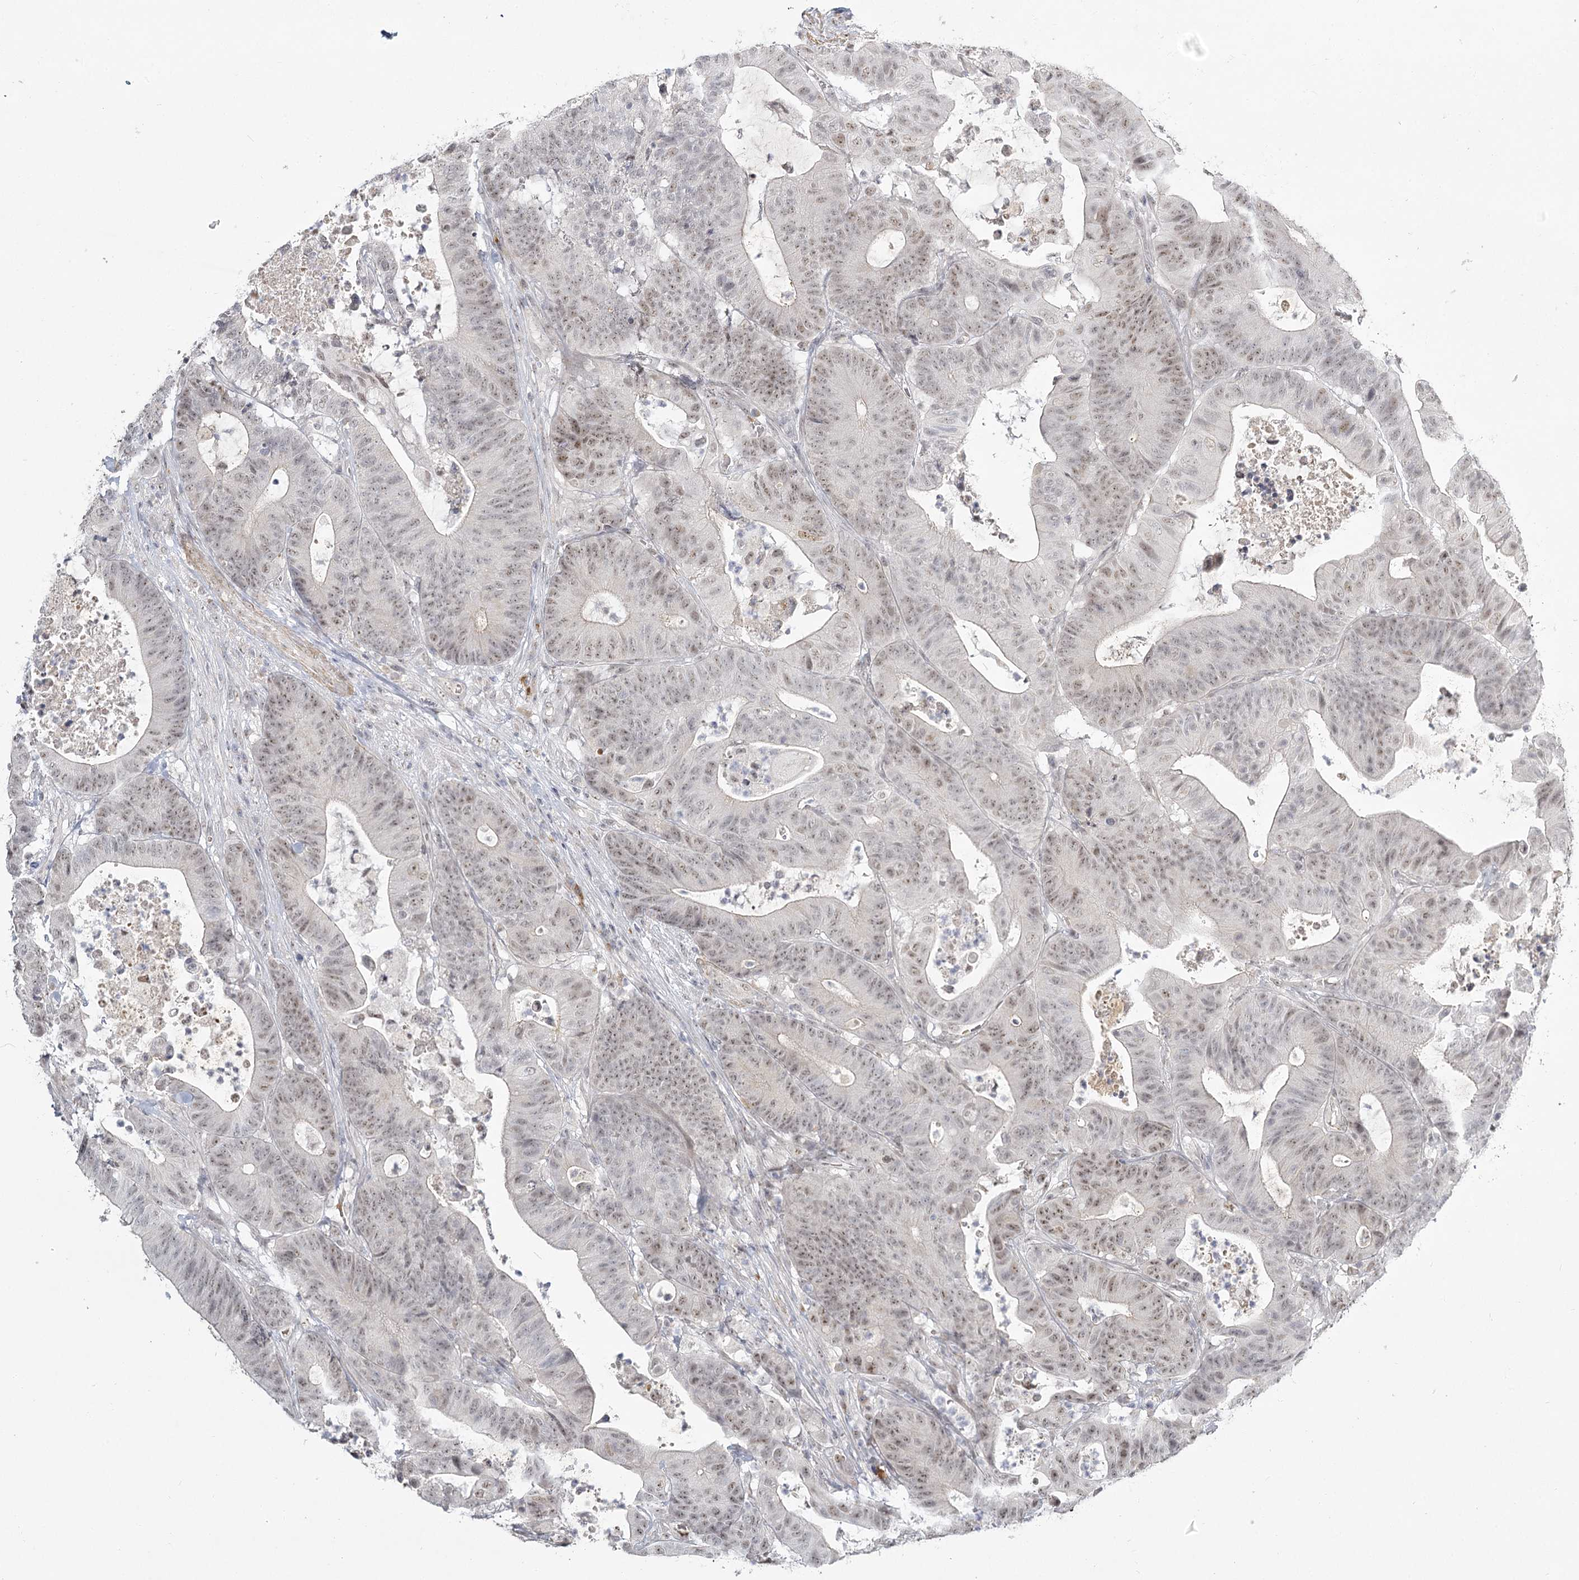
{"staining": {"intensity": "weak", "quantity": ">75%", "location": "nuclear"}, "tissue": "colorectal cancer", "cell_type": "Tumor cells", "image_type": "cancer", "snomed": [{"axis": "morphology", "description": "Adenocarcinoma, NOS"}, {"axis": "topography", "description": "Colon"}], "caption": "Human adenocarcinoma (colorectal) stained with a protein marker demonstrates weak staining in tumor cells.", "gene": "EXOSC7", "patient": {"sex": "female", "age": 84}}